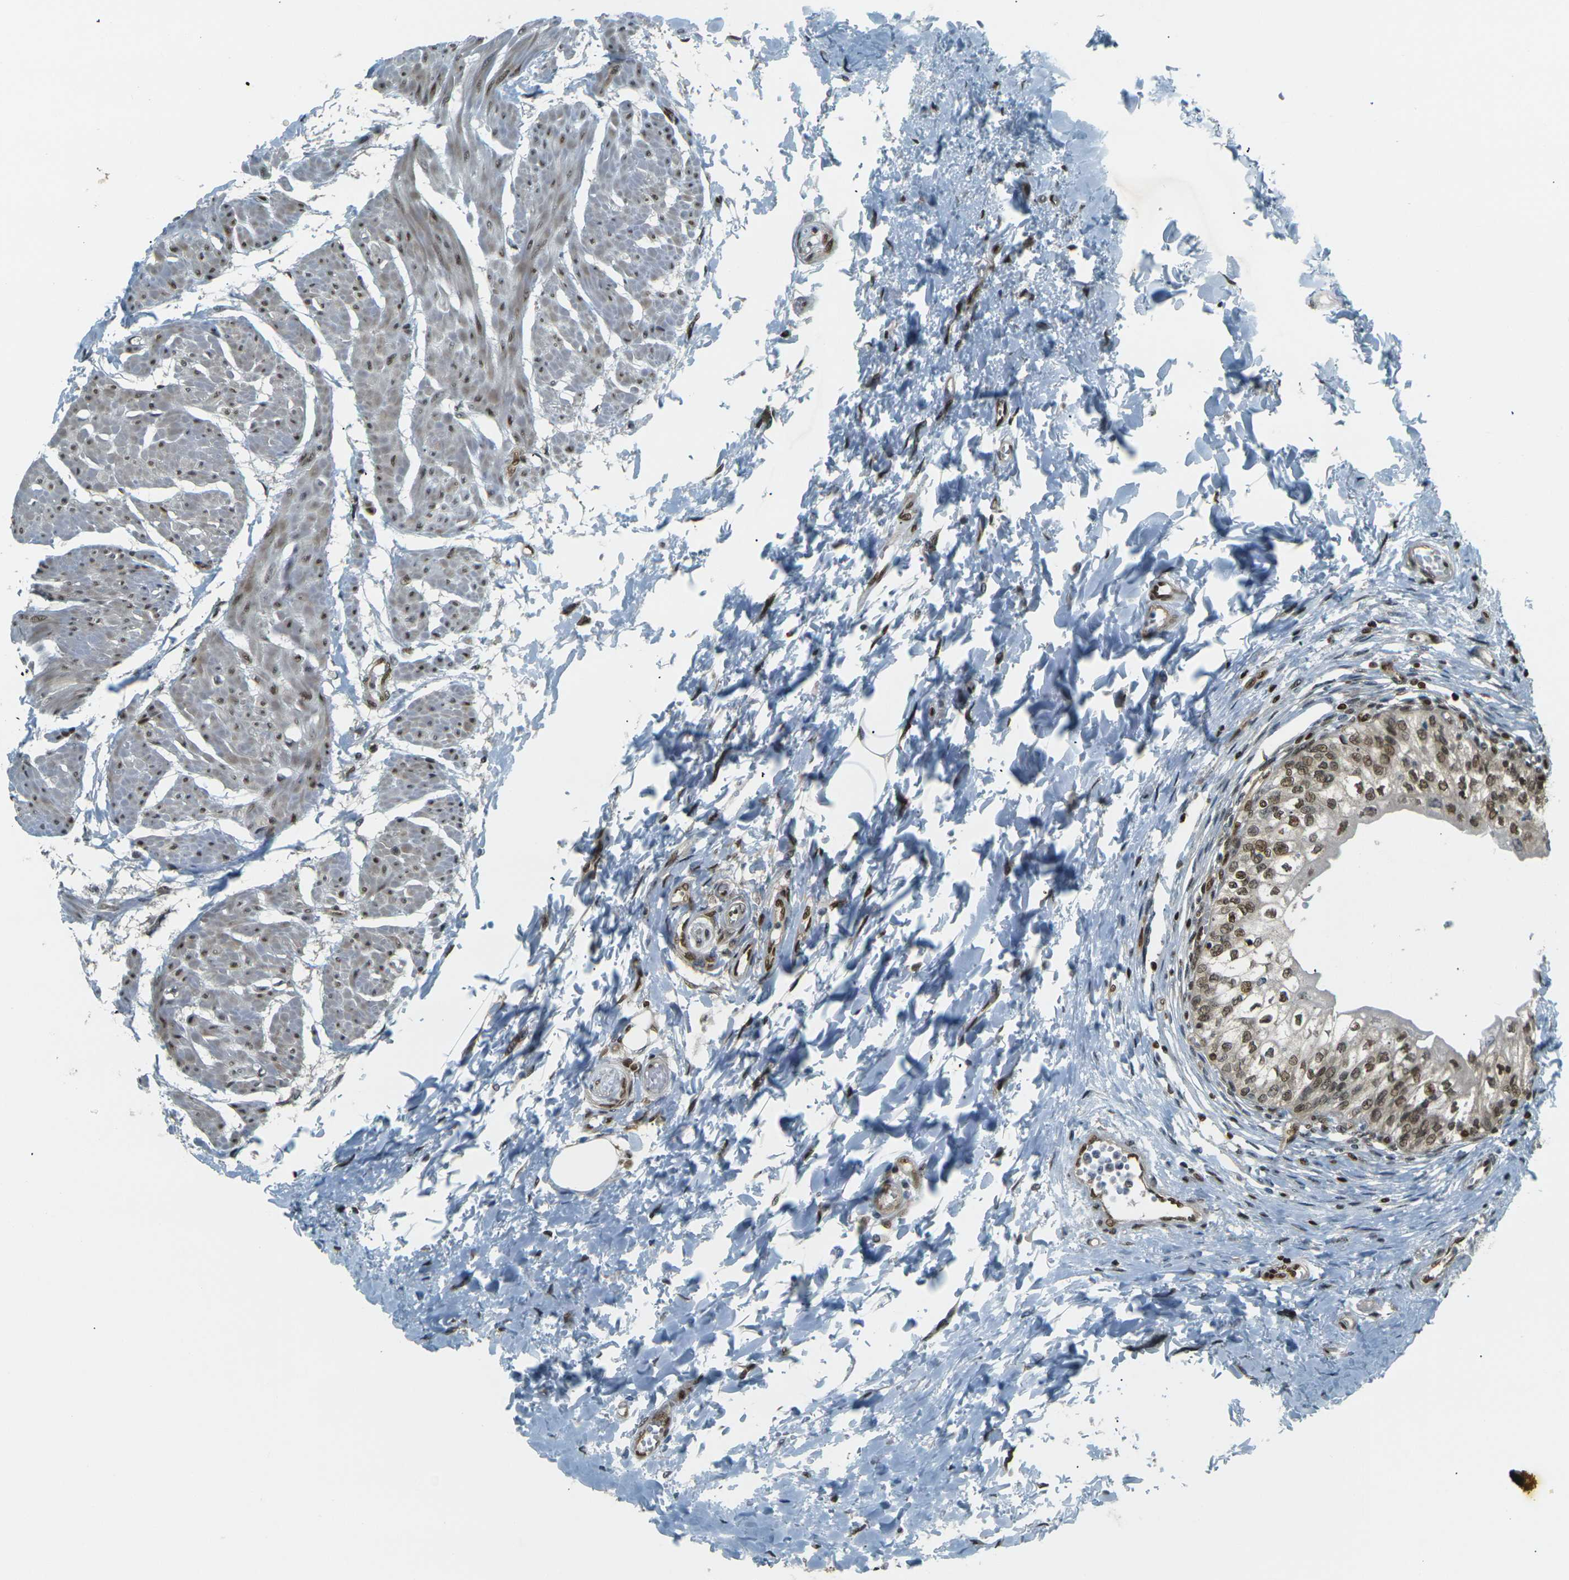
{"staining": {"intensity": "strong", "quantity": ">75%", "location": "nuclear"}, "tissue": "urinary bladder", "cell_type": "Urothelial cells", "image_type": "normal", "snomed": [{"axis": "morphology", "description": "Normal tissue, NOS"}, {"axis": "topography", "description": "Urinary bladder"}], "caption": "Urothelial cells exhibit high levels of strong nuclear expression in approximately >75% of cells in normal human urinary bladder.", "gene": "NHEJ1", "patient": {"sex": "male", "age": 55}}